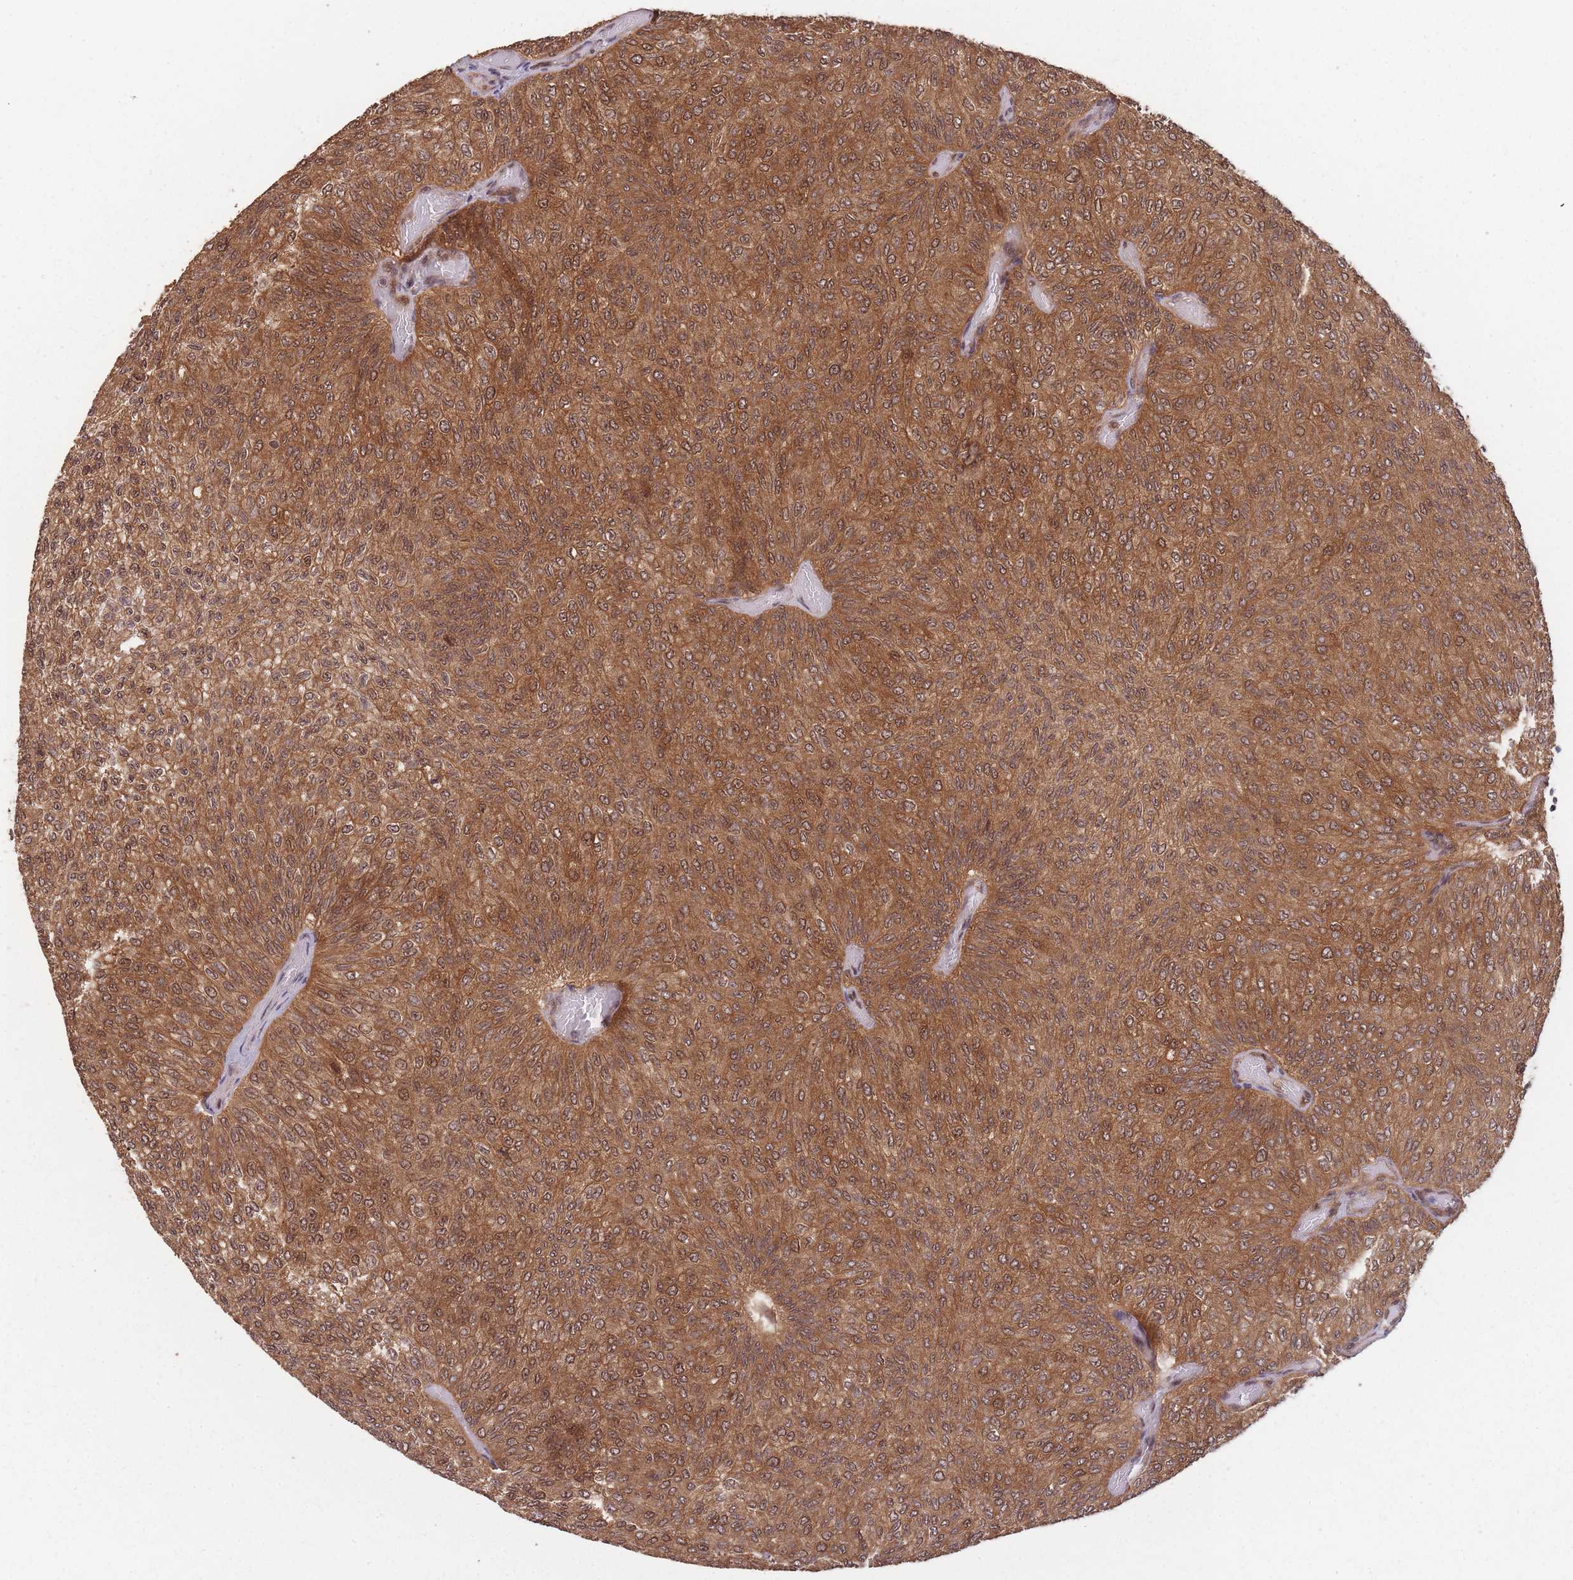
{"staining": {"intensity": "moderate", "quantity": ">75%", "location": "cytoplasmic/membranous,nuclear"}, "tissue": "urothelial cancer", "cell_type": "Tumor cells", "image_type": "cancer", "snomed": [{"axis": "morphology", "description": "Urothelial carcinoma, Low grade"}, {"axis": "topography", "description": "Urinary bladder"}], "caption": "There is medium levels of moderate cytoplasmic/membranous and nuclear staining in tumor cells of low-grade urothelial carcinoma, as demonstrated by immunohistochemical staining (brown color).", "gene": "PPP6R3", "patient": {"sex": "male", "age": 78}}